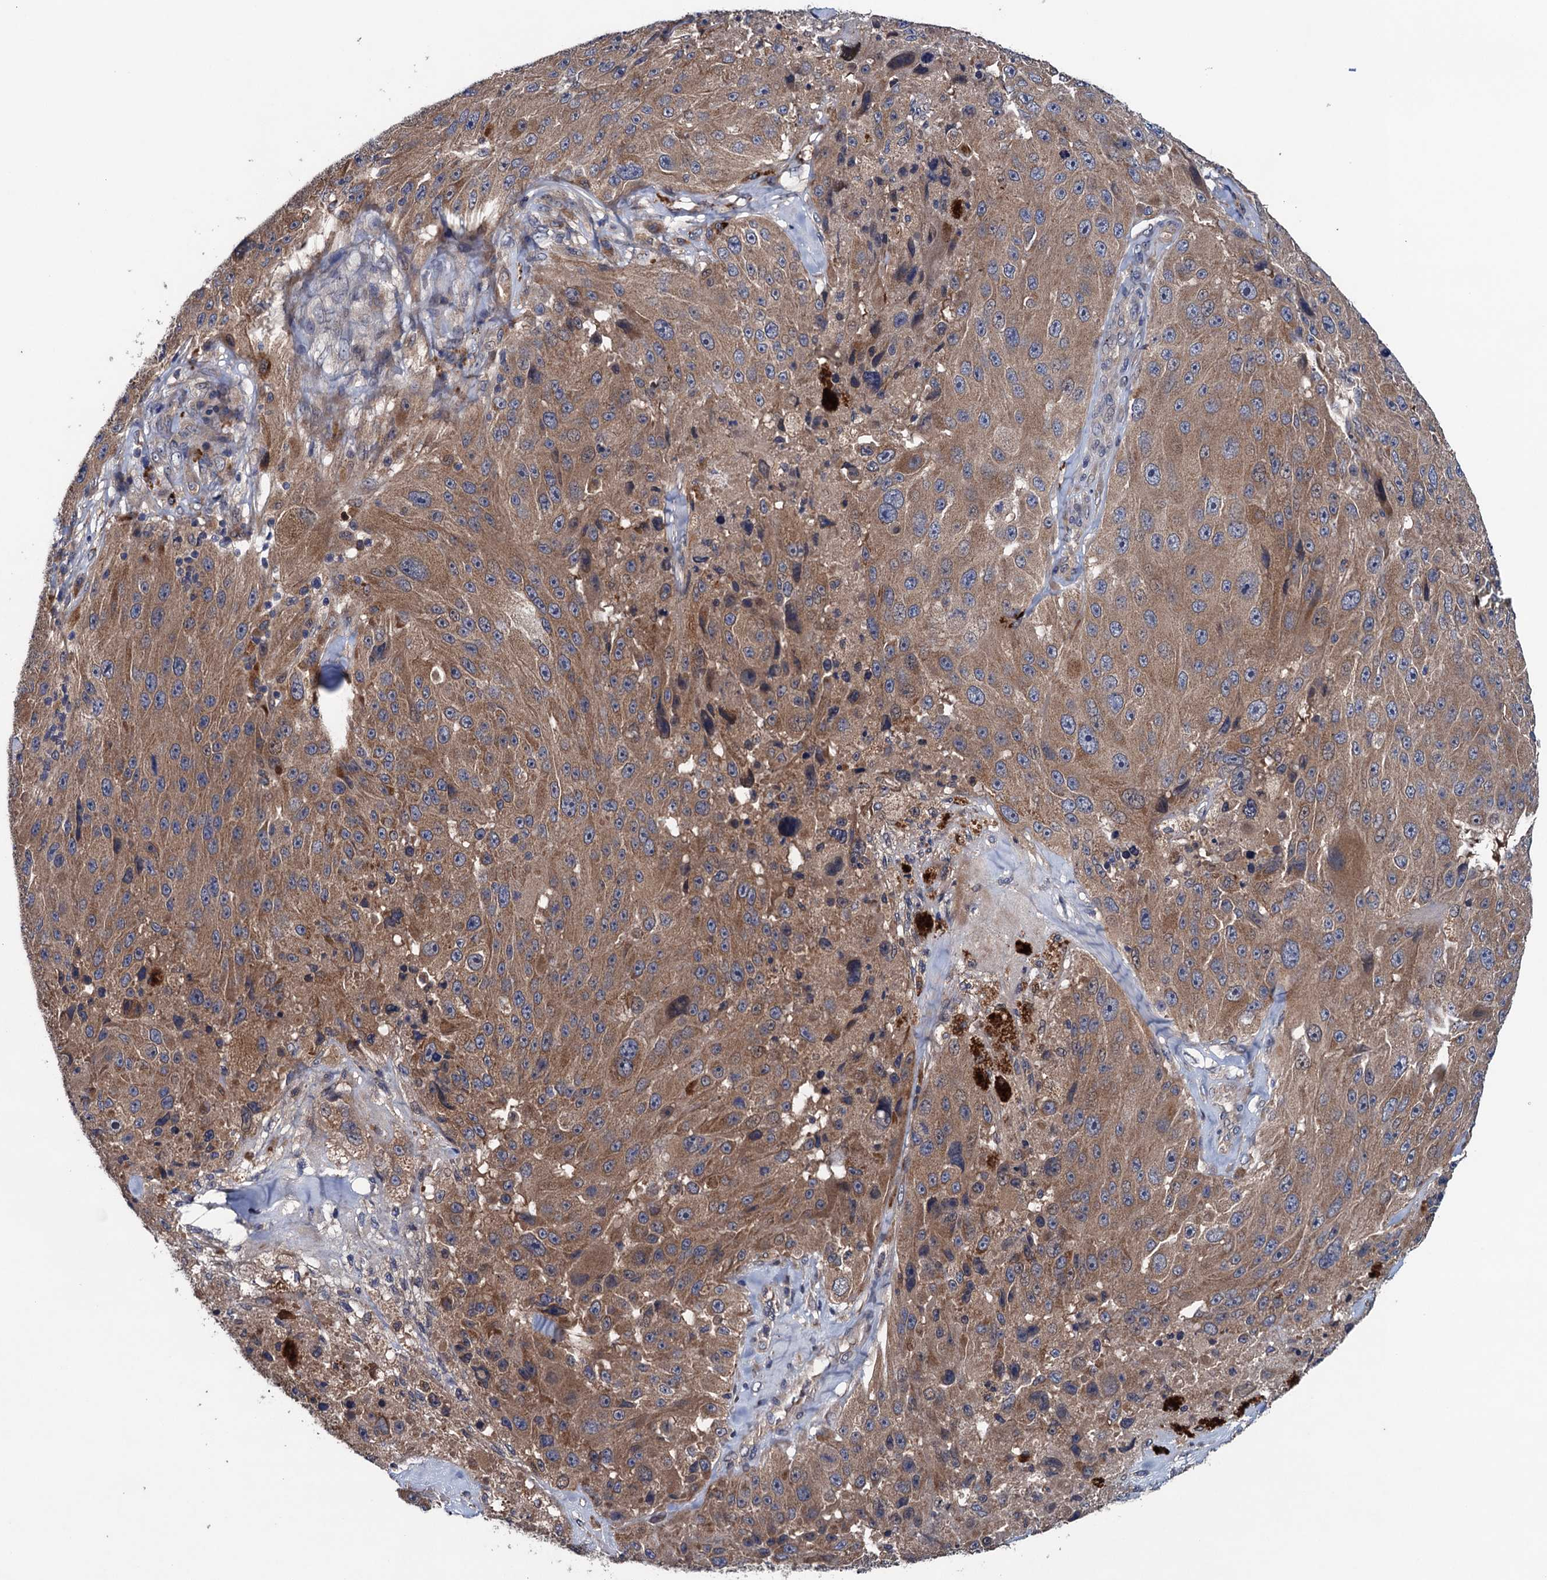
{"staining": {"intensity": "moderate", "quantity": ">75%", "location": "cytoplasmic/membranous"}, "tissue": "melanoma", "cell_type": "Tumor cells", "image_type": "cancer", "snomed": [{"axis": "morphology", "description": "Malignant melanoma, Metastatic site"}, {"axis": "topography", "description": "Lymph node"}], "caption": "Melanoma was stained to show a protein in brown. There is medium levels of moderate cytoplasmic/membranous positivity in approximately >75% of tumor cells.", "gene": "BLTP3B", "patient": {"sex": "male", "age": 62}}